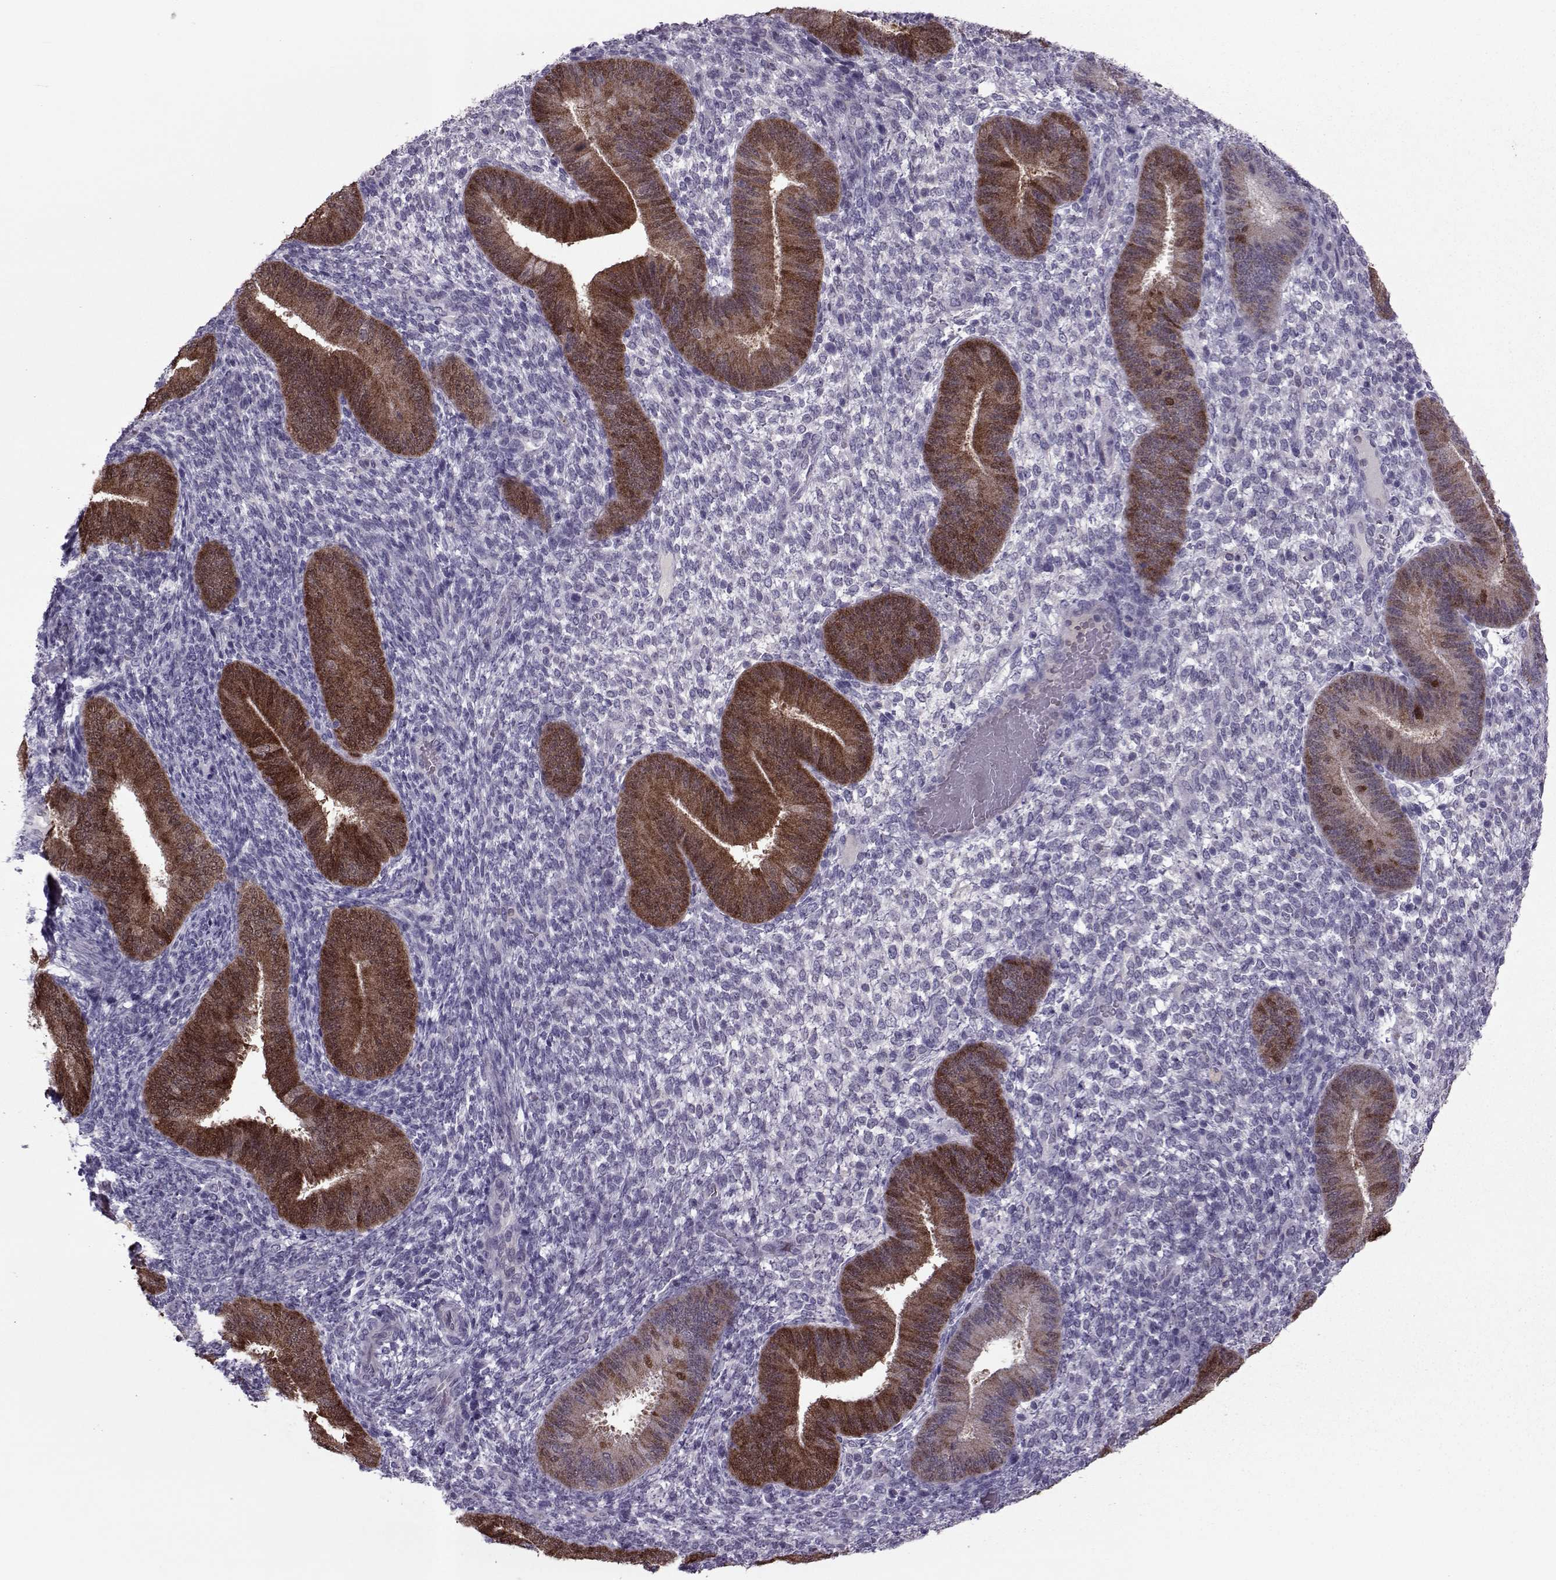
{"staining": {"intensity": "negative", "quantity": "none", "location": "none"}, "tissue": "endometrium", "cell_type": "Cells in endometrial stroma", "image_type": "normal", "snomed": [{"axis": "morphology", "description": "Normal tissue, NOS"}, {"axis": "topography", "description": "Endometrium"}], "caption": "High magnification brightfield microscopy of unremarkable endometrium stained with DAB (3,3'-diaminobenzidine) (brown) and counterstained with hematoxylin (blue): cells in endometrial stroma show no significant expression. (DAB (3,3'-diaminobenzidine) immunohistochemistry with hematoxylin counter stain).", "gene": "ASRGL1", "patient": {"sex": "female", "age": 39}}